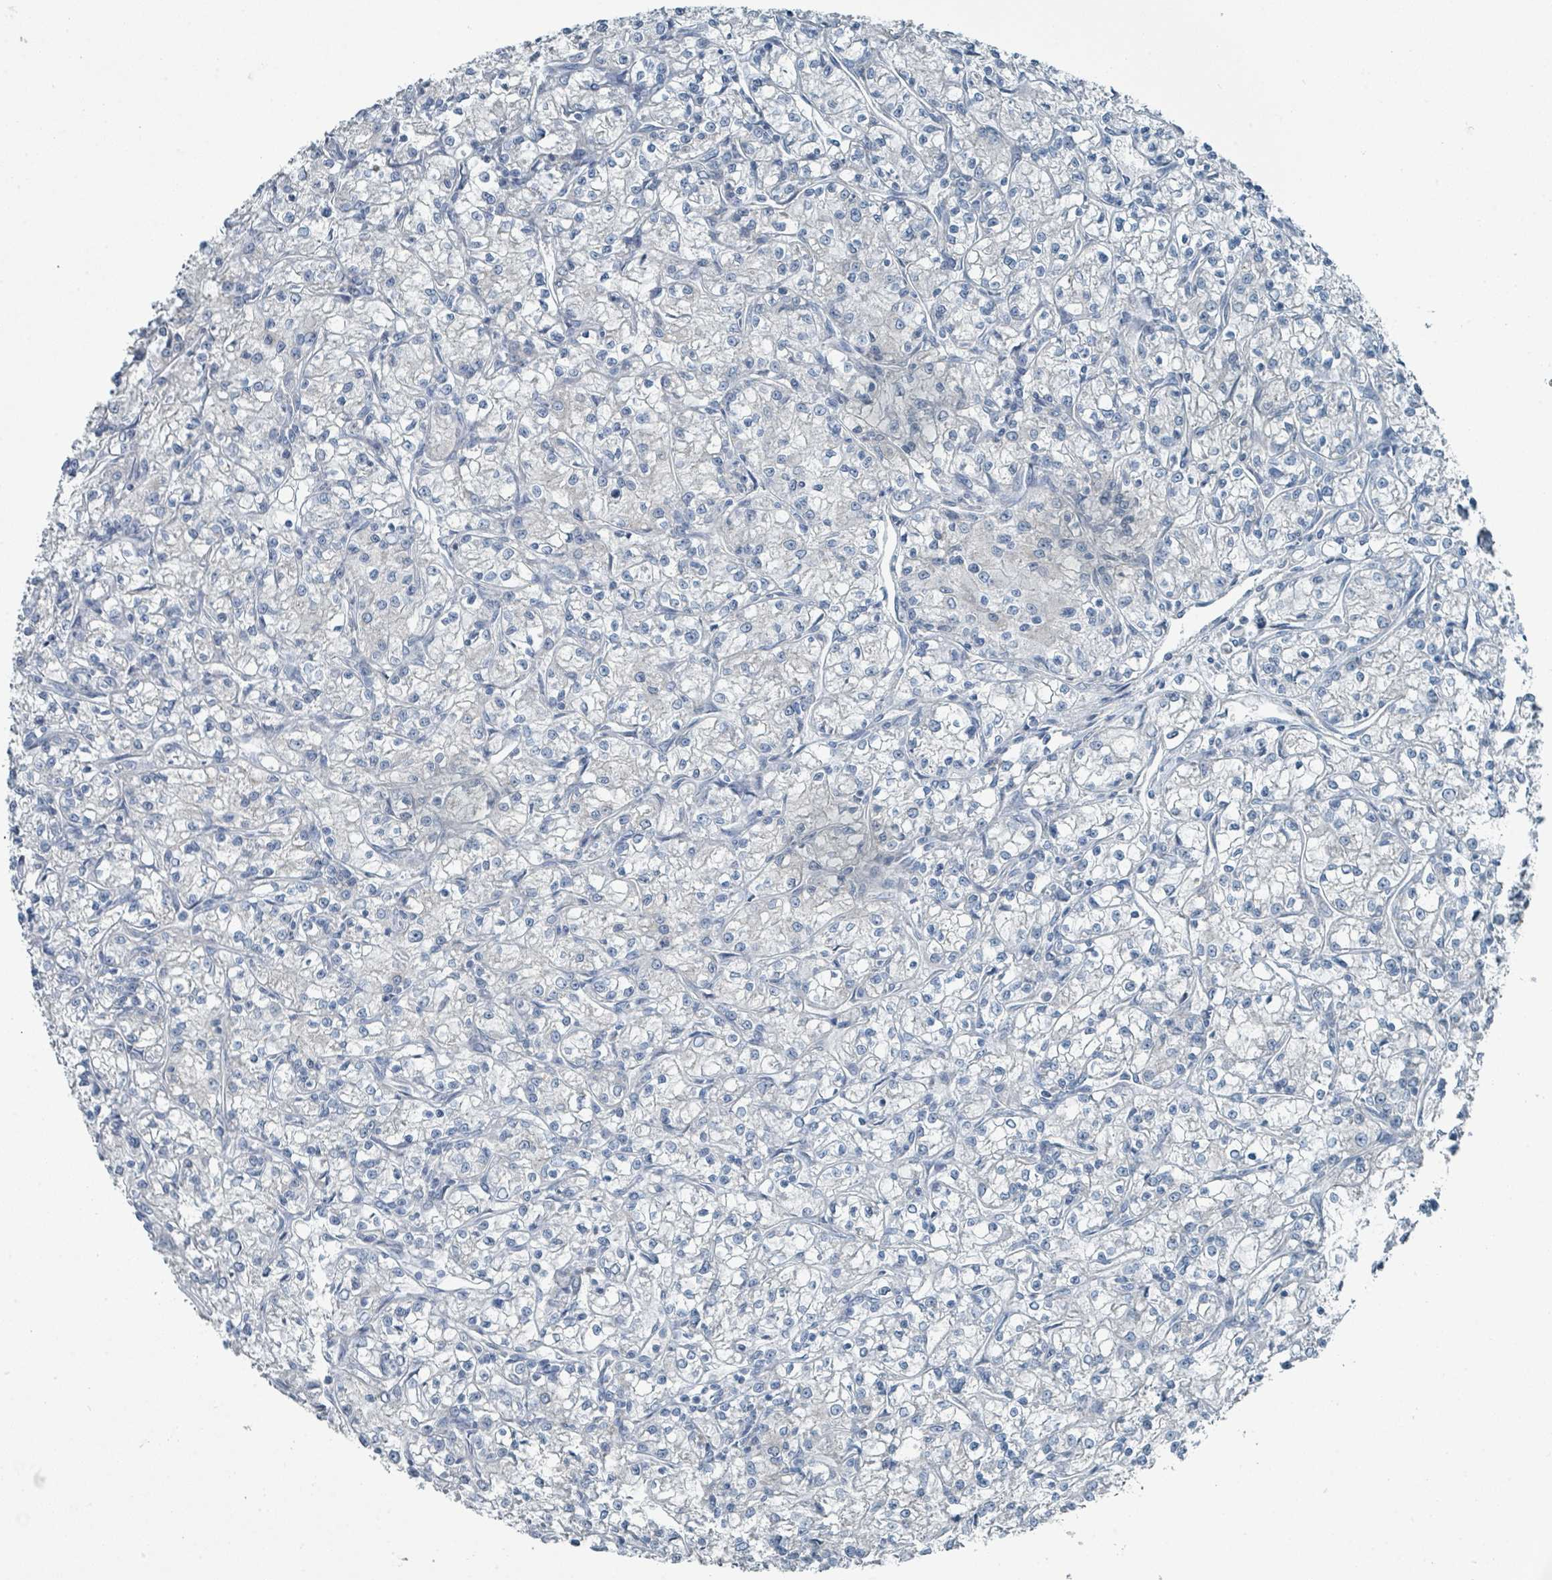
{"staining": {"intensity": "negative", "quantity": "none", "location": "none"}, "tissue": "renal cancer", "cell_type": "Tumor cells", "image_type": "cancer", "snomed": [{"axis": "morphology", "description": "Adenocarcinoma, NOS"}, {"axis": "topography", "description": "Kidney"}], "caption": "IHC histopathology image of human adenocarcinoma (renal) stained for a protein (brown), which shows no staining in tumor cells.", "gene": "RASA4", "patient": {"sex": "female", "age": 59}}